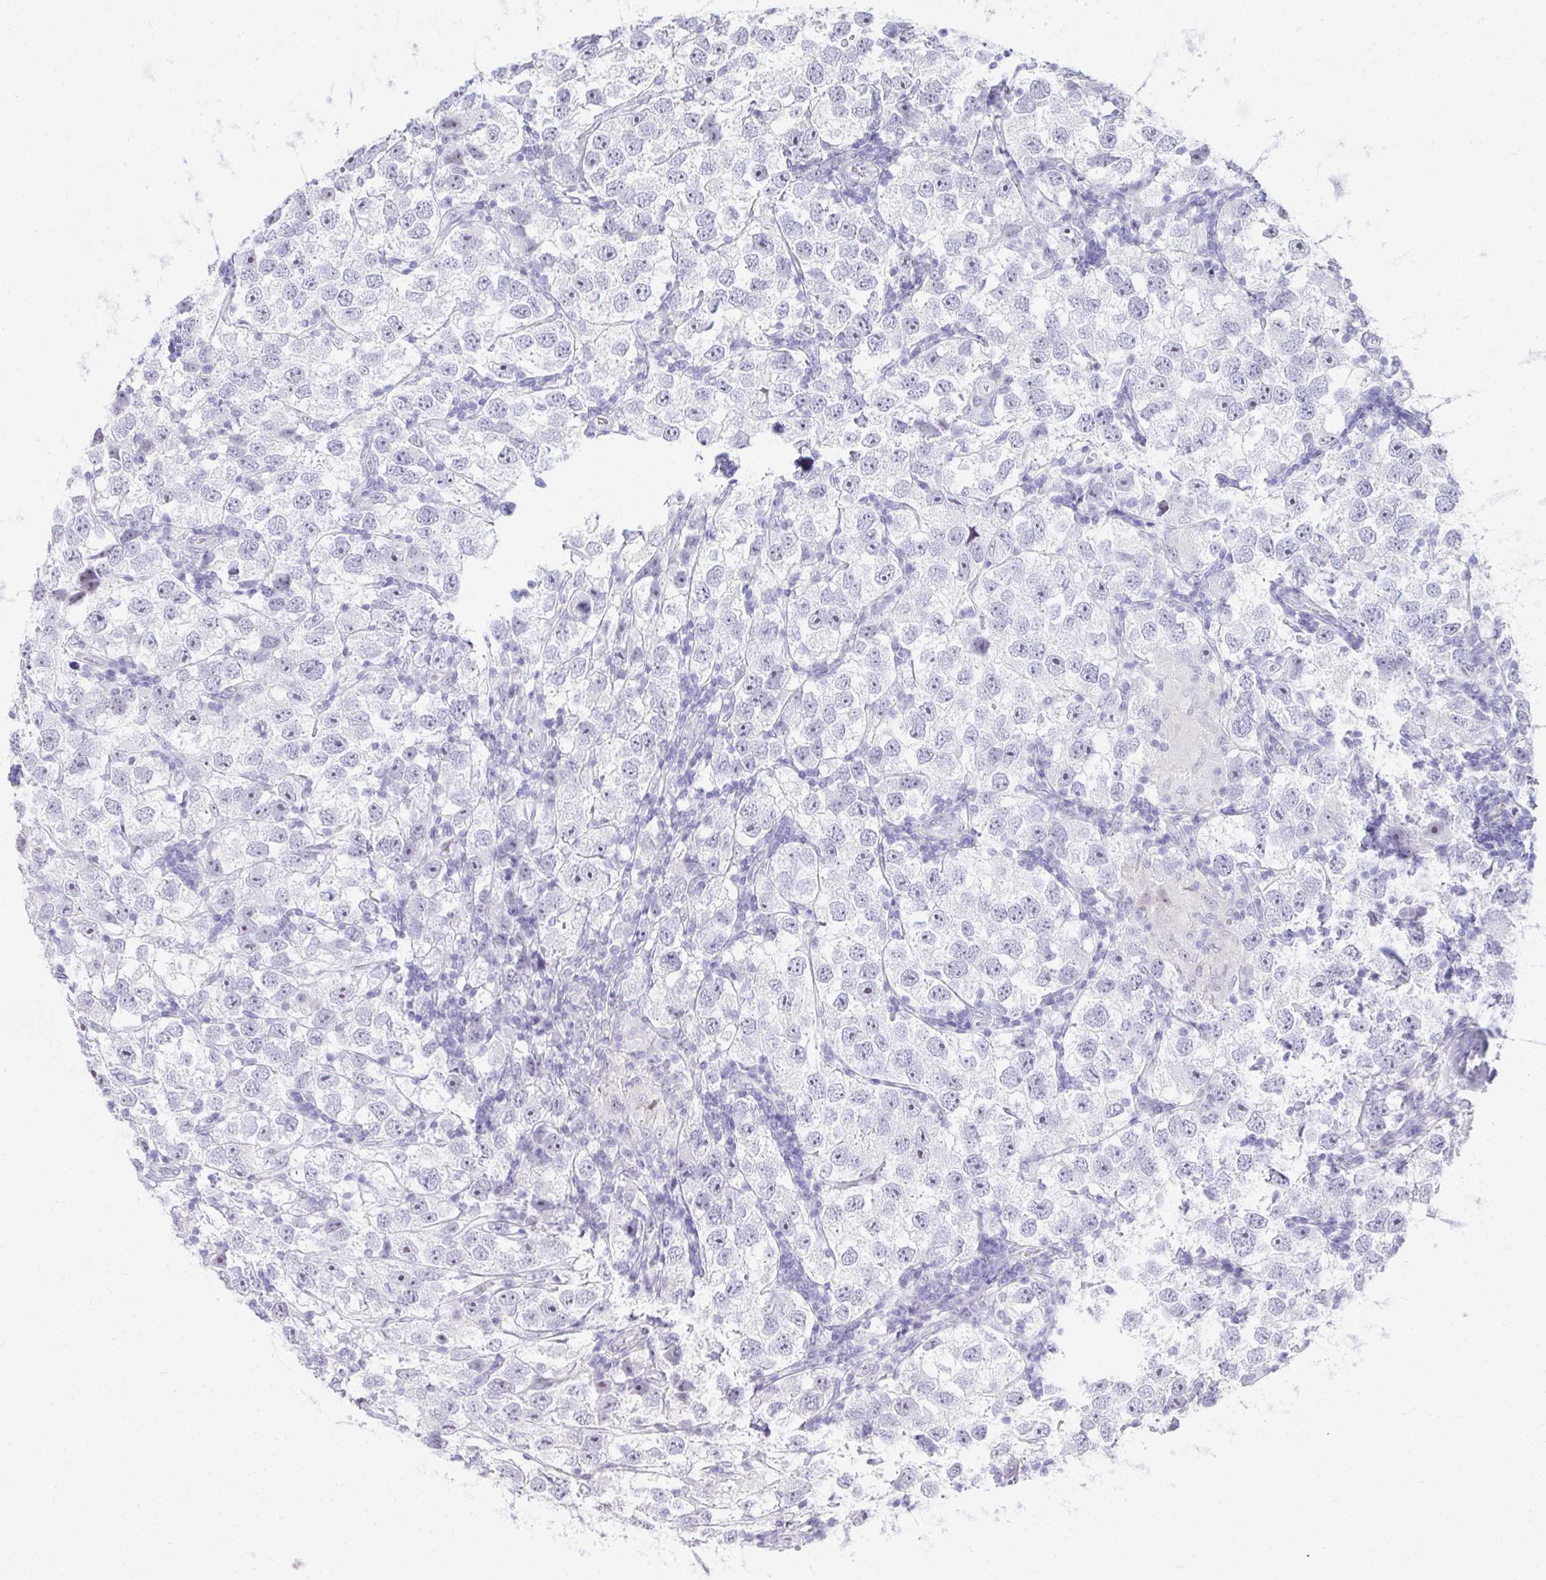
{"staining": {"intensity": "negative", "quantity": "none", "location": "none"}, "tissue": "testis cancer", "cell_type": "Tumor cells", "image_type": "cancer", "snomed": [{"axis": "morphology", "description": "Seminoma, NOS"}, {"axis": "topography", "description": "Testis"}], "caption": "An immunohistochemistry (IHC) micrograph of testis cancer is shown. There is no staining in tumor cells of testis cancer.", "gene": "EID3", "patient": {"sex": "male", "age": 26}}